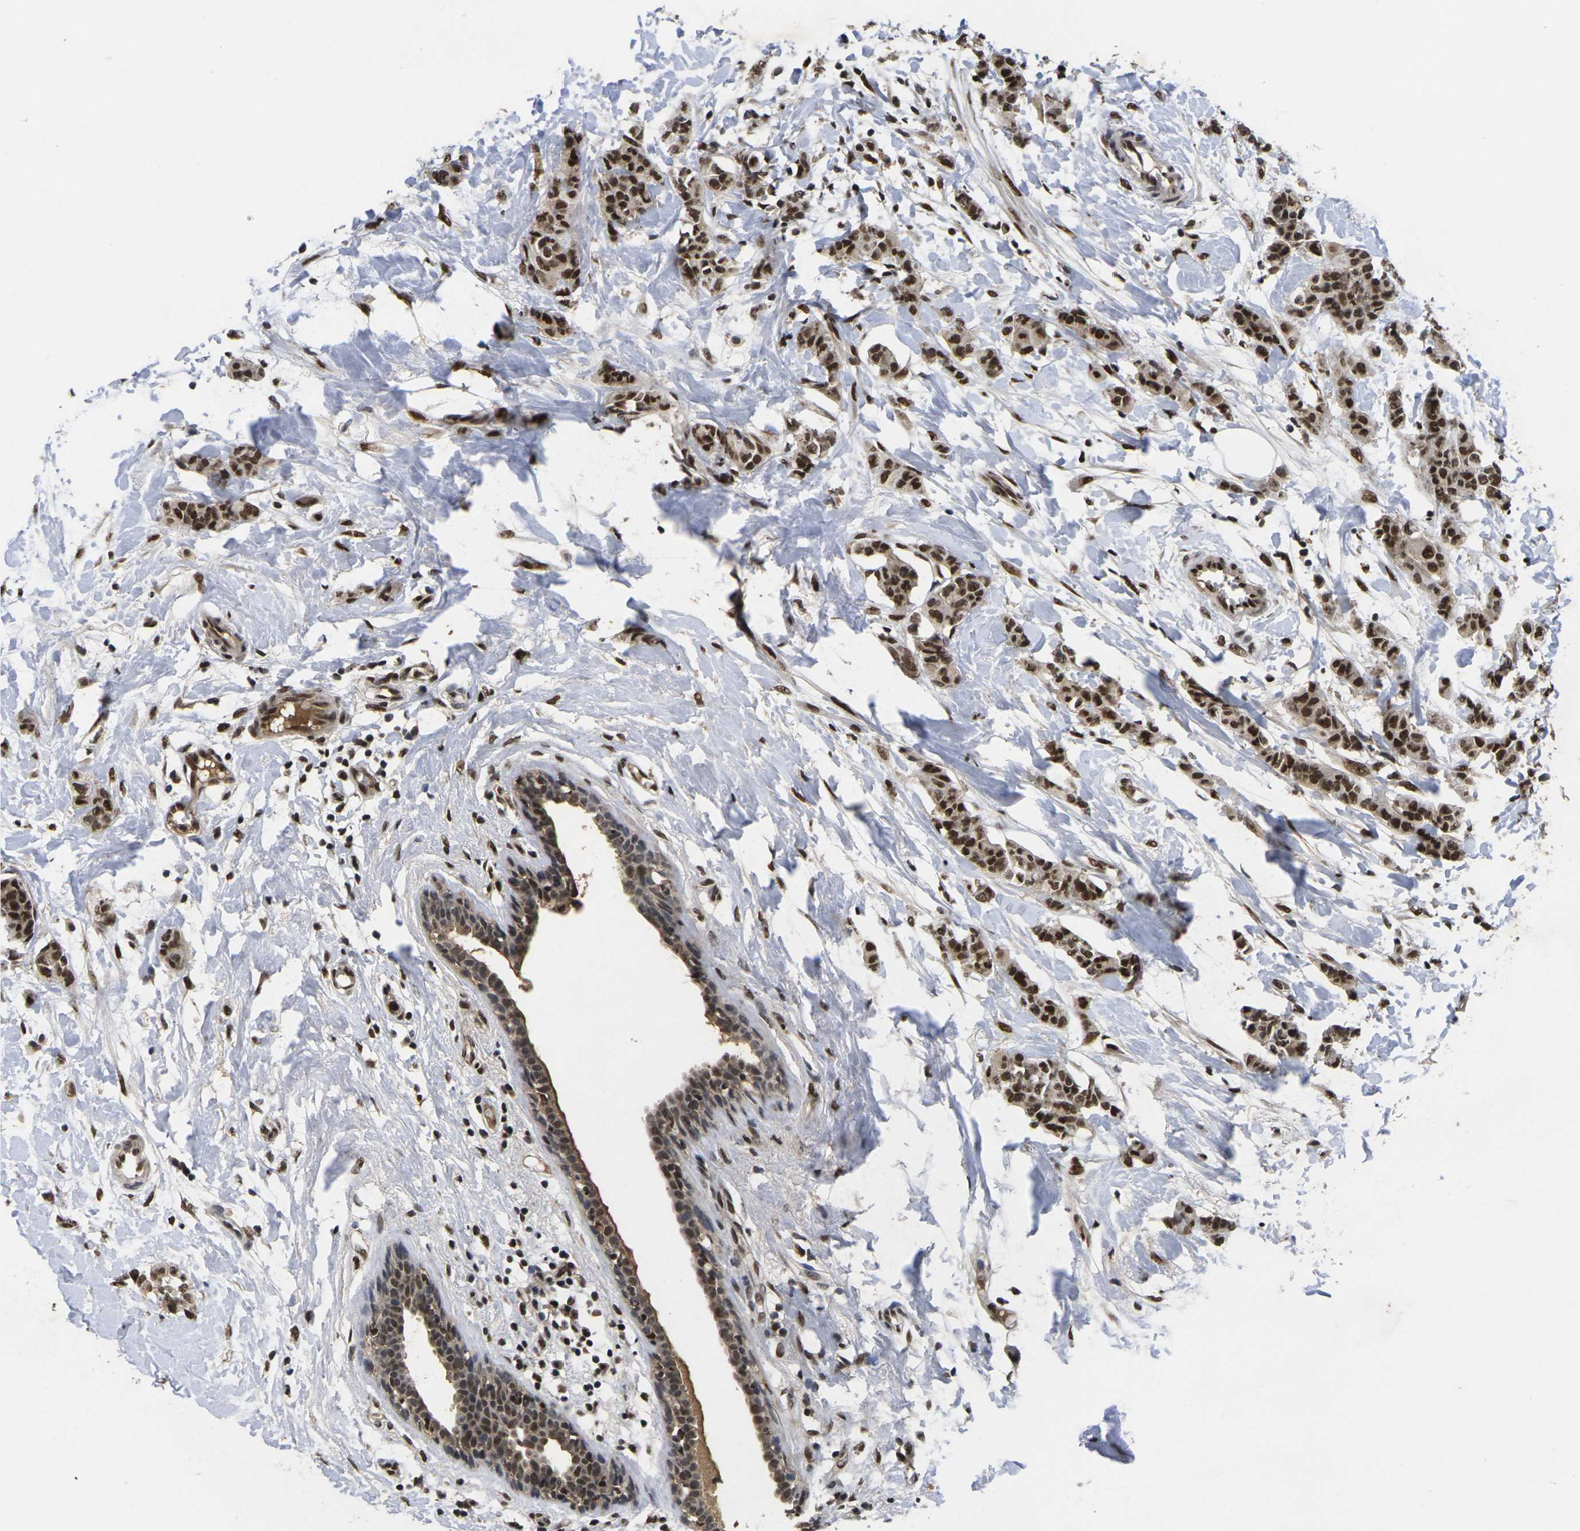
{"staining": {"intensity": "strong", "quantity": ">75%", "location": "nuclear"}, "tissue": "breast cancer", "cell_type": "Tumor cells", "image_type": "cancer", "snomed": [{"axis": "morphology", "description": "Normal tissue, NOS"}, {"axis": "morphology", "description": "Duct carcinoma"}, {"axis": "topography", "description": "Breast"}], "caption": "The immunohistochemical stain shows strong nuclear expression in tumor cells of breast cancer tissue. (DAB IHC with brightfield microscopy, high magnification).", "gene": "GTF2E1", "patient": {"sex": "female", "age": 40}}